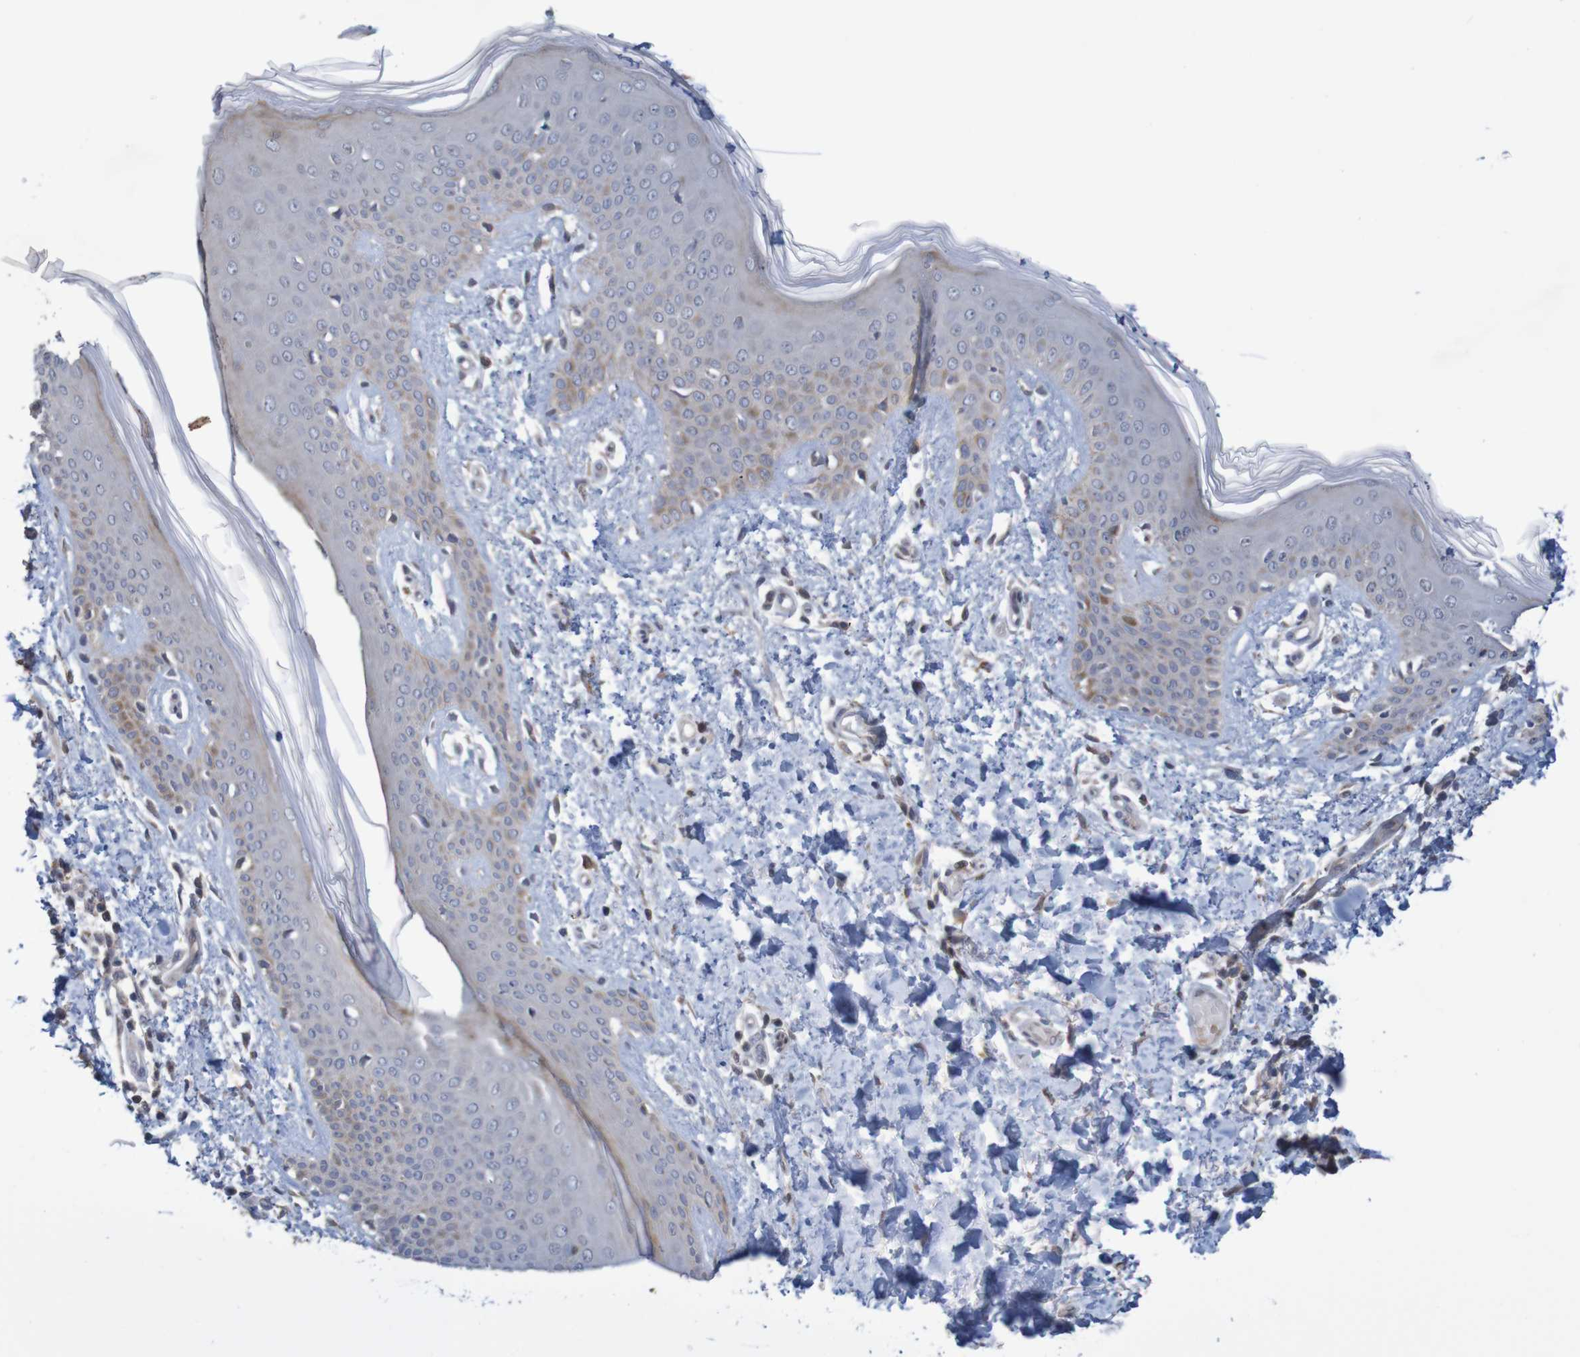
{"staining": {"intensity": "moderate", "quantity": "25%-75%", "location": "cytoplasmic/membranous"}, "tissue": "skin", "cell_type": "Fibroblasts", "image_type": "normal", "snomed": [{"axis": "morphology", "description": "Normal tissue, NOS"}, {"axis": "topography", "description": "Skin"}], "caption": "Normal skin displays moderate cytoplasmic/membranous staining in about 25%-75% of fibroblasts.", "gene": "ANKK1", "patient": {"sex": "male", "age": 53}}